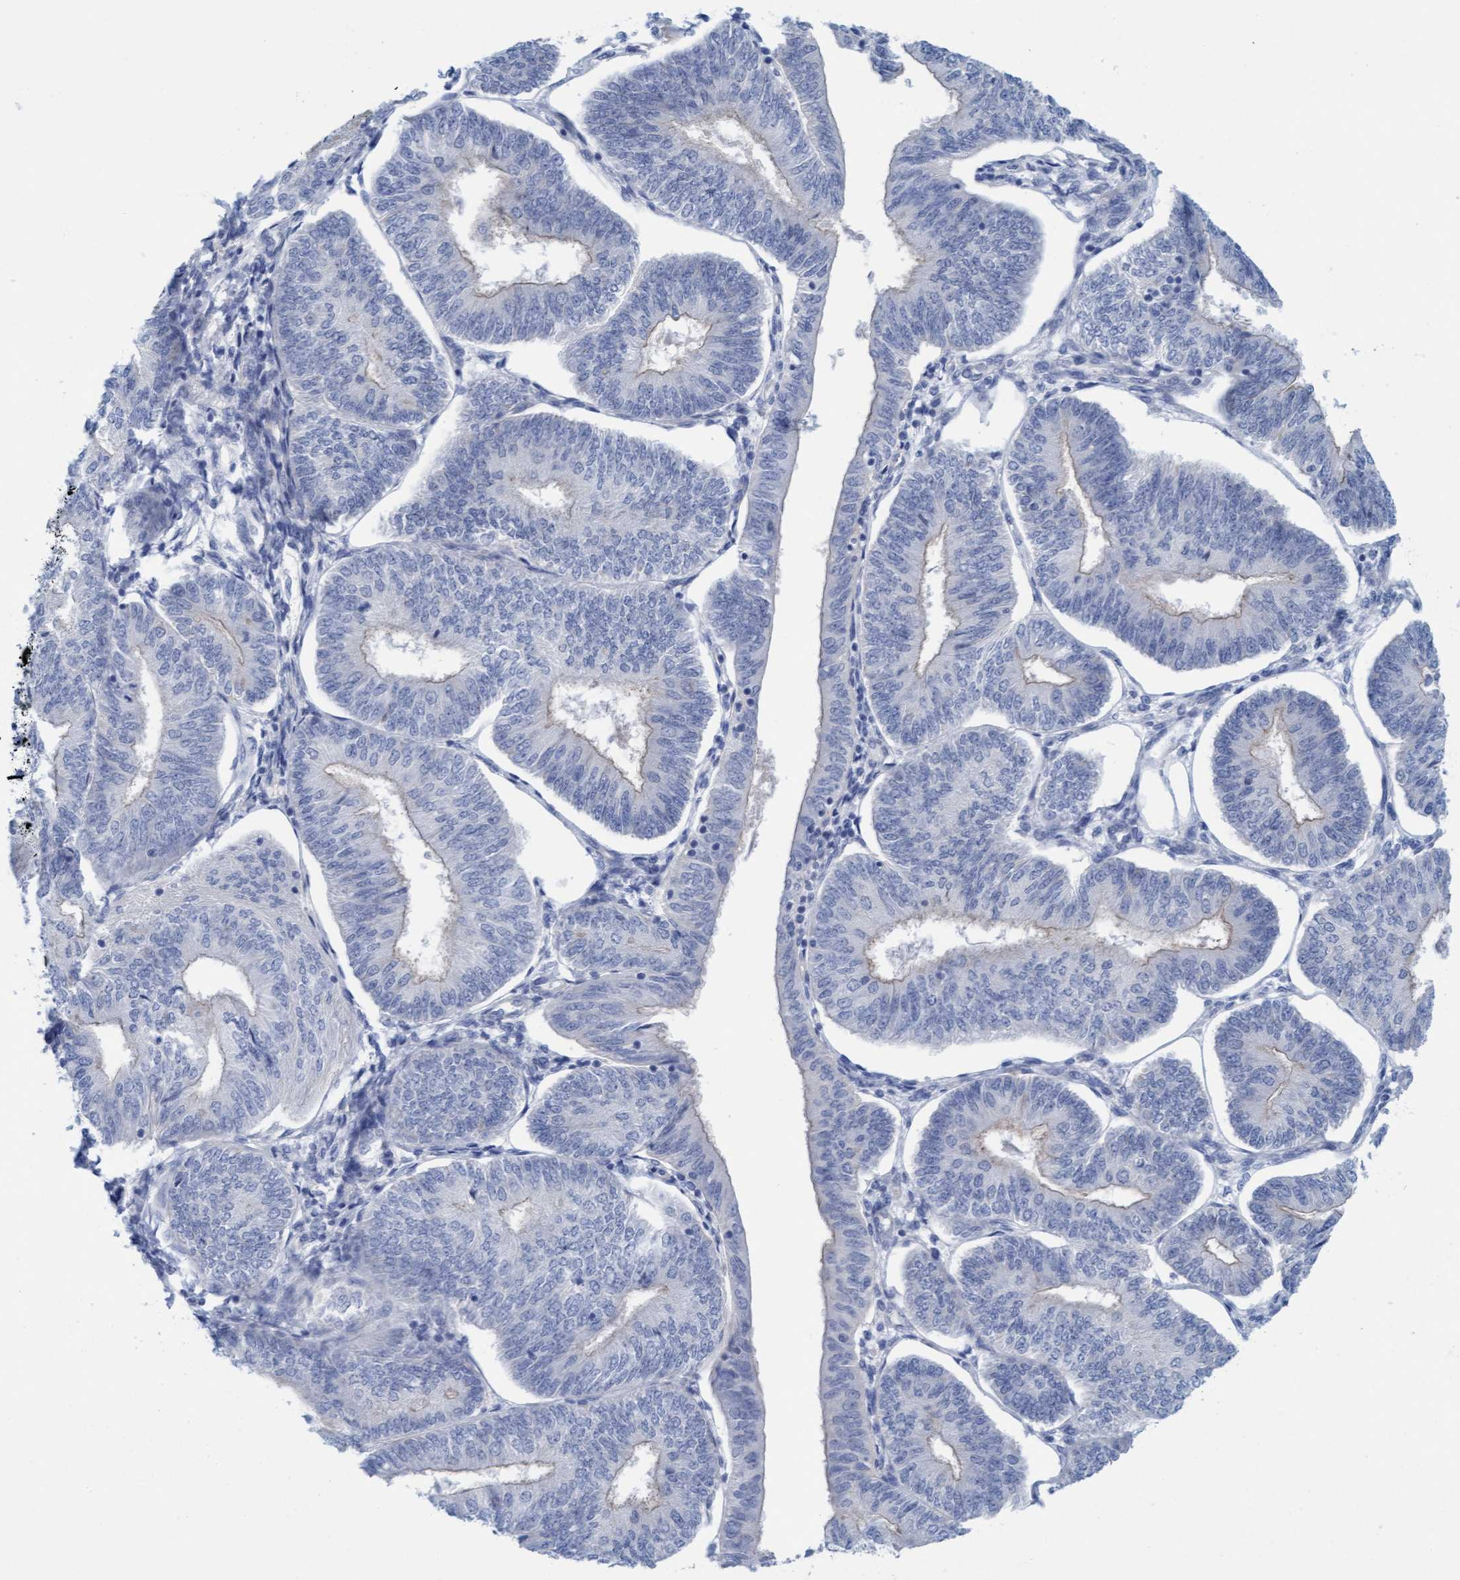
{"staining": {"intensity": "negative", "quantity": "none", "location": "none"}, "tissue": "endometrial cancer", "cell_type": "Tumor cells", "image_type": "cancer", "snomed": [{"axis": "morphology", "description": "Adenocarcinoma, NOS"}, {"axis": "topography", "description": "Endometrium"}], "caption": "A histopathology image of human adenocarcinoma (endometrial) is negative for staining in tumor cells. (Stains: DAB immunohistochemistry with hematoxylin counter stain, Microscopy: brightfield microscopy at high magnification).", "gene": "MTFR1", "patient": {"sex": "female", "age": 58}}